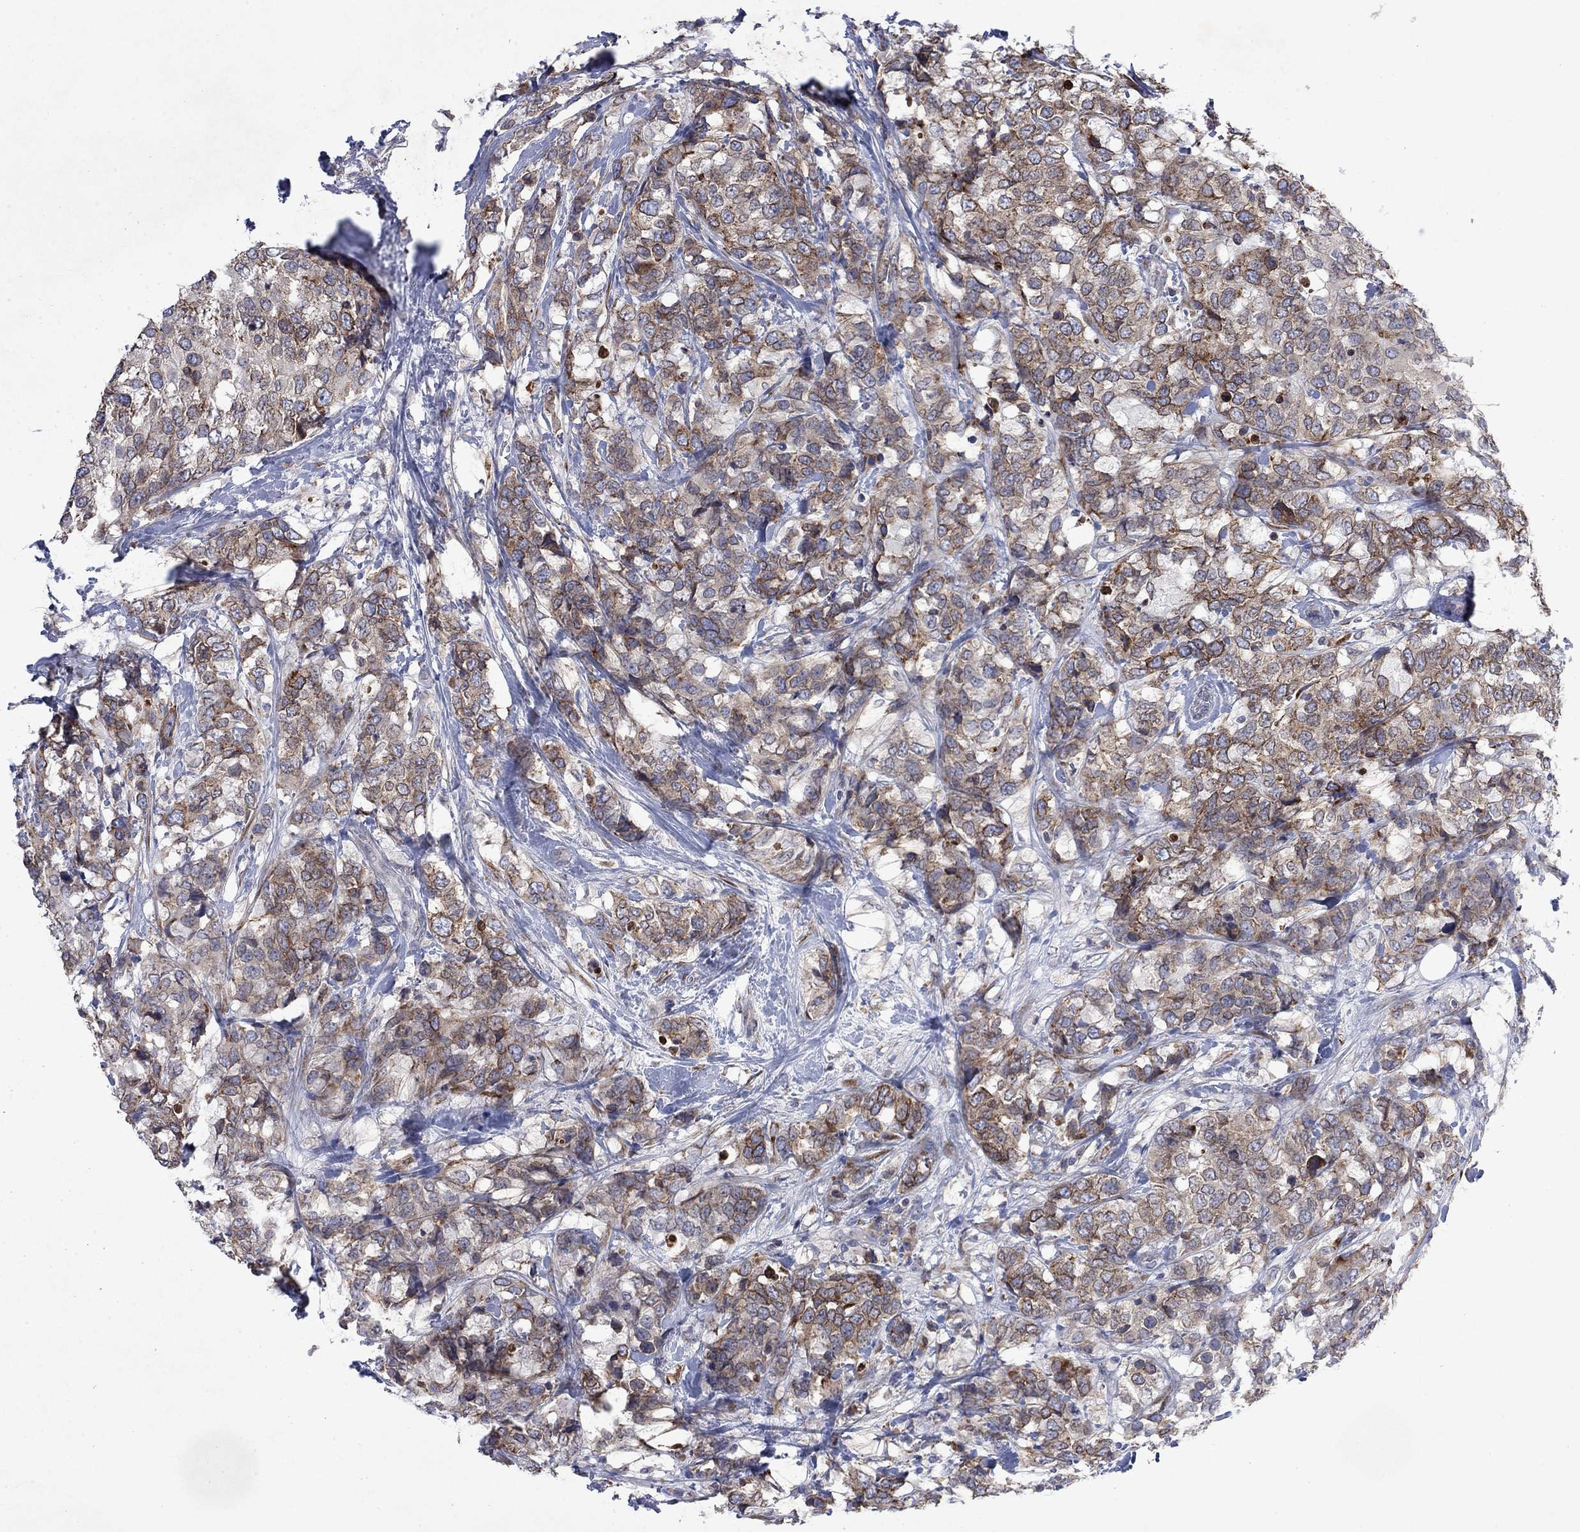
{"staining": {"intensity": "moderate", "quantity": ">75%", "location": "cytoplasmic/membranous"}, "tissue": "breast cancer", "cell_type": "Tumor cells", "image_type": "cancer", "snomed": [{"axis": "morphology", "description": "Lobular carcinoma"}, {"axis": "topography", "description": "Breast"}], "caption": "This micrograph displays immunohistochemistry staining of human breast lobular carcinoma, with medium moderate cytoplasmic/membranous staining in approximately >75% of tumor cells.", "gene": "TMEM97", "patient": {"sex": "female", "age": 59}}